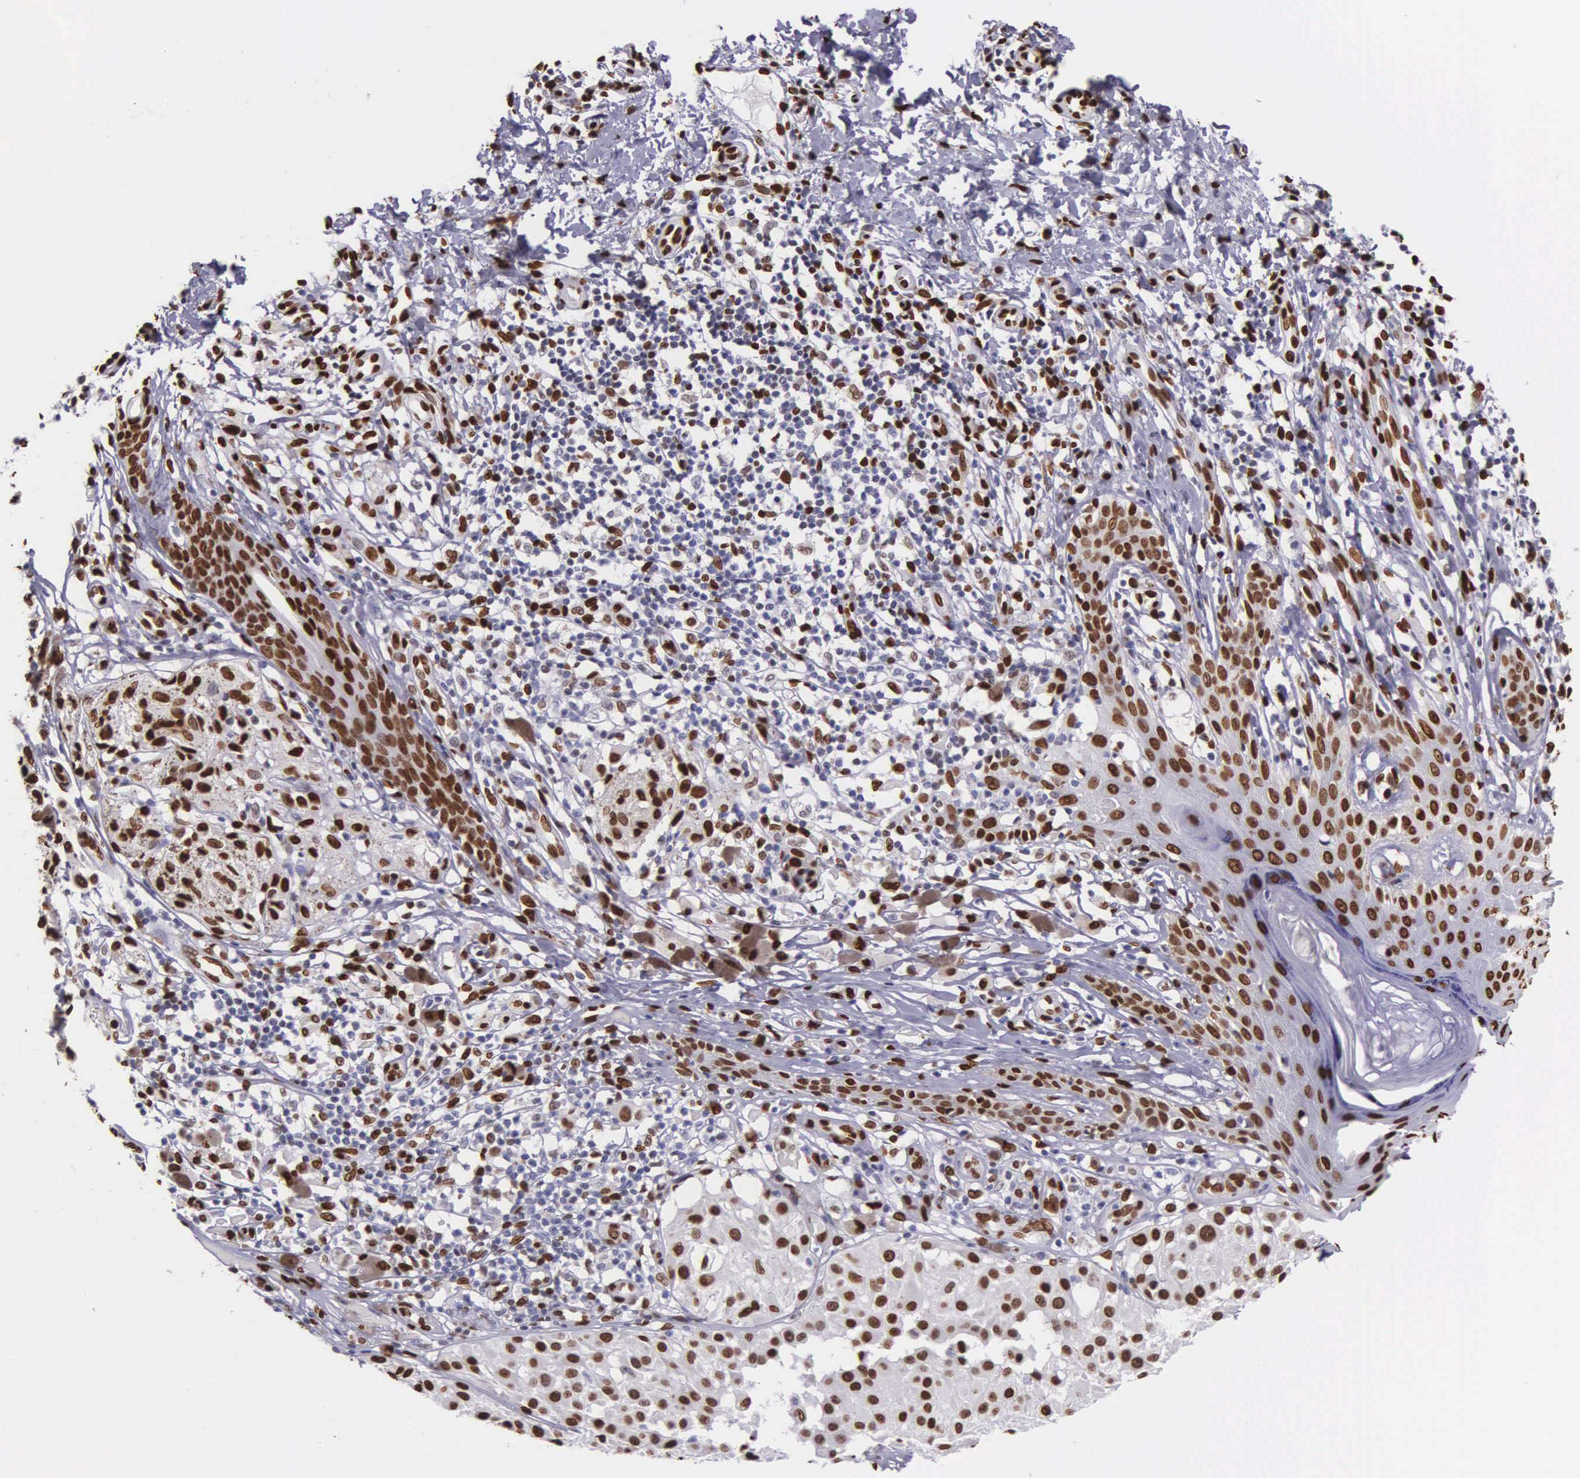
{"staining": {"intensity": "strong", "quantity": ">75%", "location": "nuclear"}, "tissue": "melanoma", "cell_type": "Tumor cells", "image_type": "cancer", "snomed": [{"axis": "morphology", "description": "Malignant melanoma, NOS"}, {"axis": "topography", "description": "Skin"}], "caption": "Immunohistochemical staining of malignant melanoma reveals high levels of strong nuclear expression in approximately >75% of tumor cells.", "gene": "H1-0", "patient": {"sex": "male", "age": 36}}